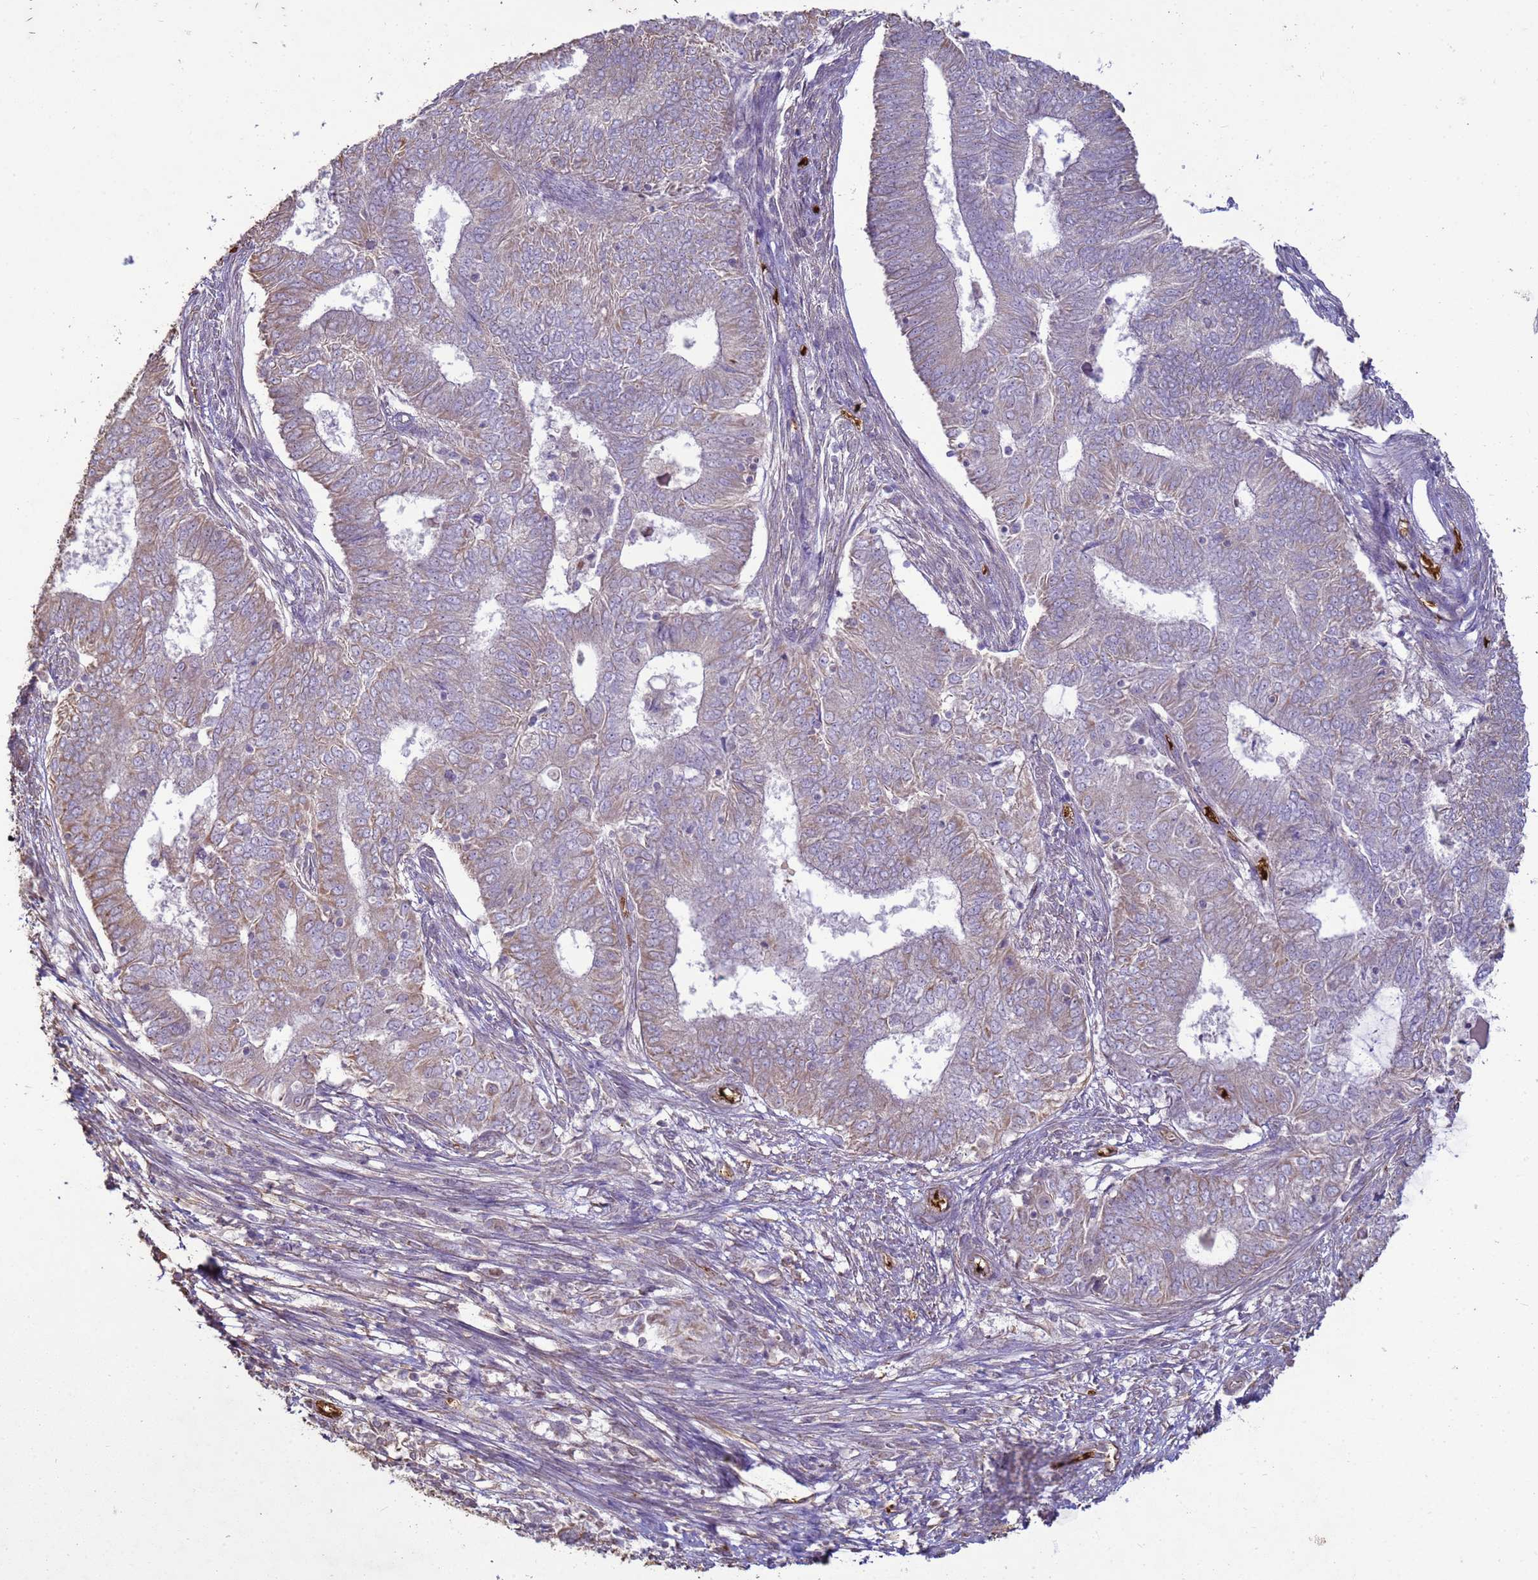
{"staining": {"intensity": "weak", "quantity": "25%-75%", "location": "cytoplasmic/membranous"}, "tissue": "endometrial cancer", "cell_type": "Tumor cells", "image_type": "cancer", "snomed": [{"axis": "morphology", "description": "Adenocarcinoma, NOS"}, {"axis": "topography", "description": "Endometrium"}], "caption": "A brown stain highlights weak cytoplasmic/membranous positivity of a protein in endometrial adenocarcinoma tumor cells.", "gene": "SGIP1", "patient": {"sex": "female", "age": 62}}